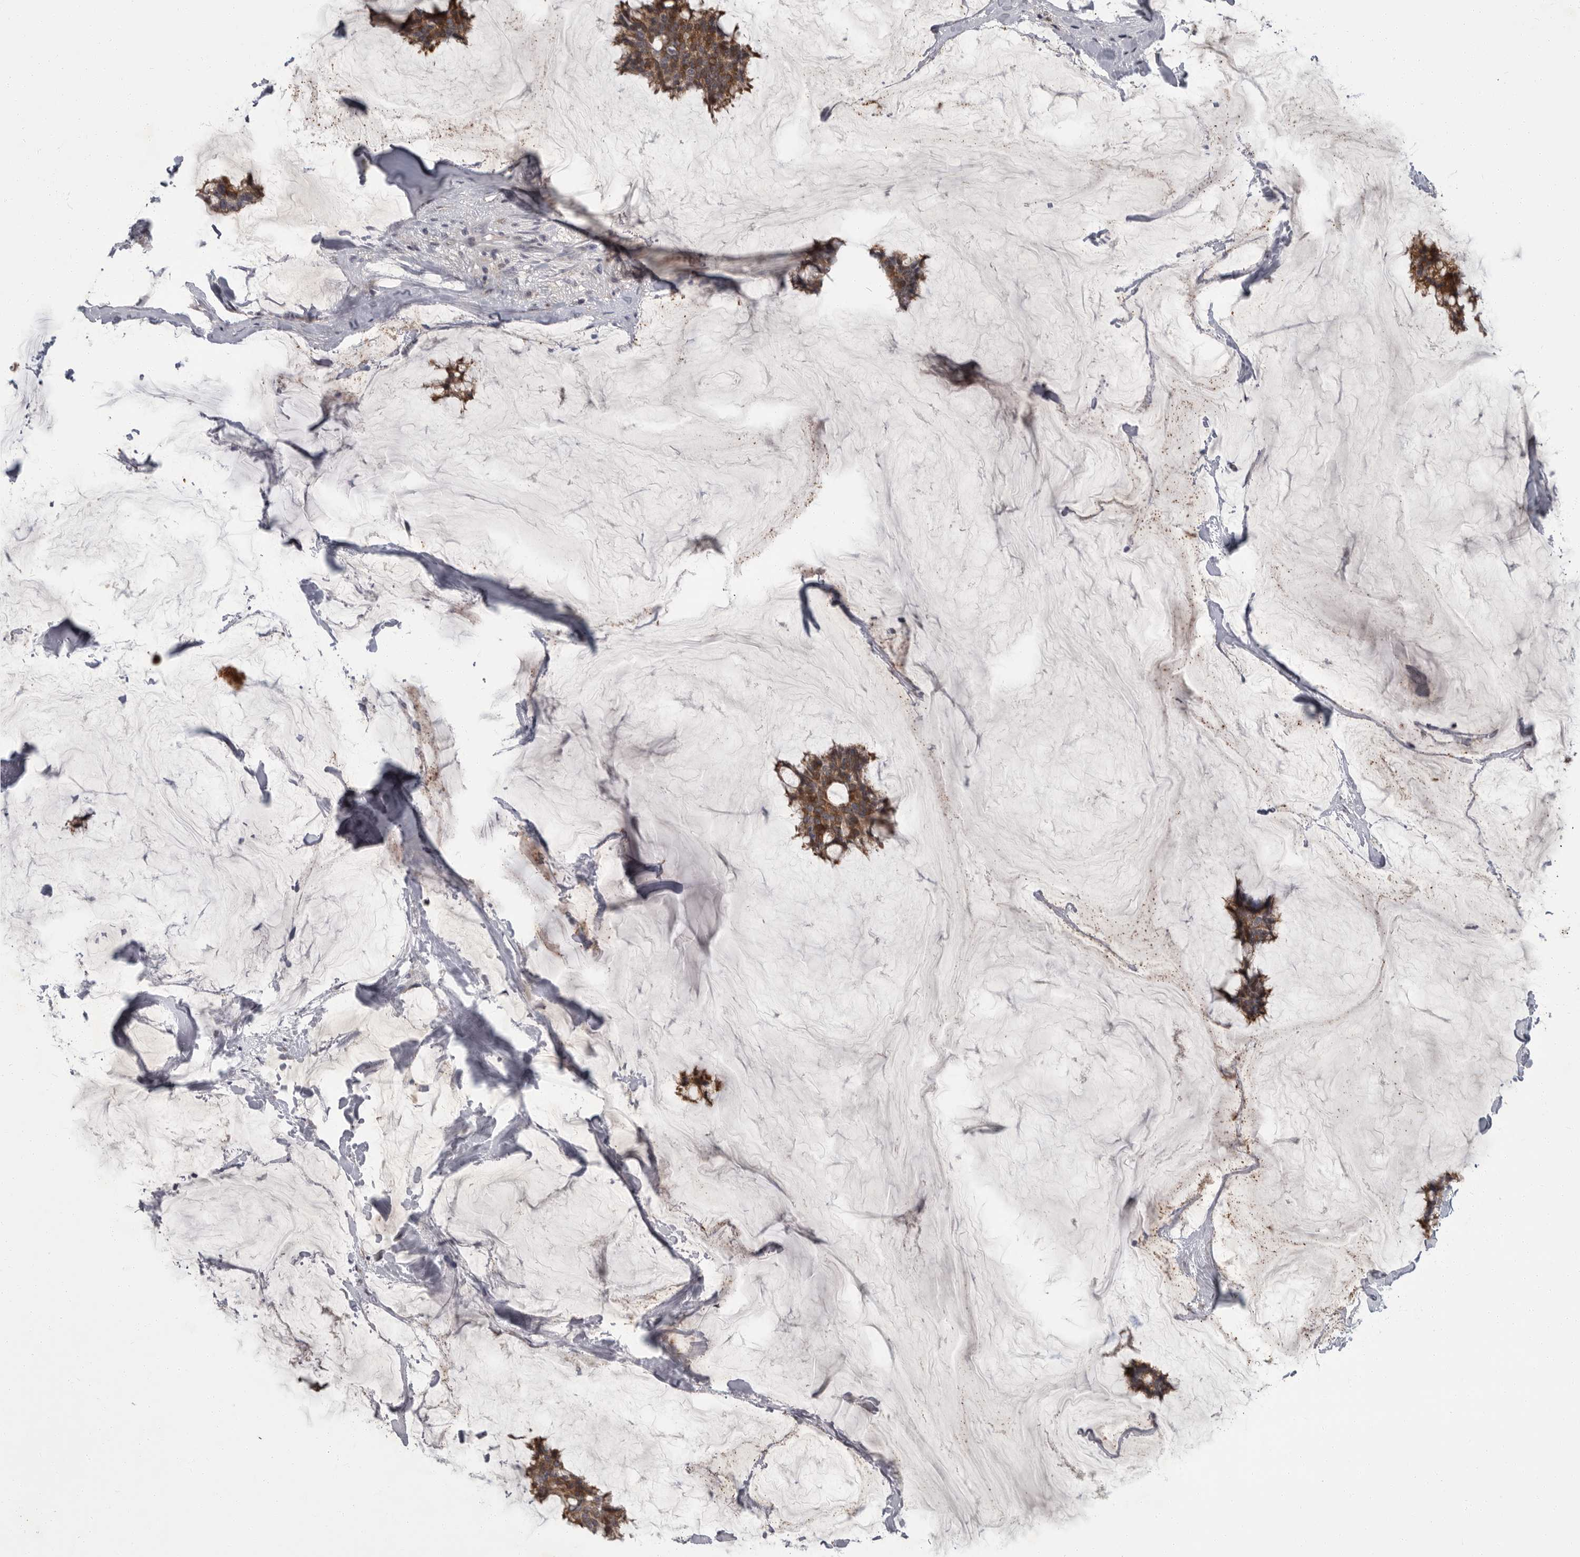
{"staining": {"intensity": "moderate", "quantity": ">75%", "location": "cytoplasmic/membranous"}, "tissue": "breast cancer", "cell_type": "Tumor cells", "image_type": "cancer", "snomed": [{"axis": "morphology", "description": "Duct carcinoma"}, {"axis": "topography", "description": "Breast"}], "caption": "High-power microscopy captured an IHC photomicrograph of breast infiltrating ductal carcinoma, revealing moderate cytoplasmic/membranous positivity in about >75% of tumor cells. The staining is performed using DAB (3,3'-diaminobenzidine) brown chromogen to label protein expression. The nuclei are counter-stained blue using hematoxylin.", "gene": "PDE7A", "patient": {"sex": "female", "age": 93}}